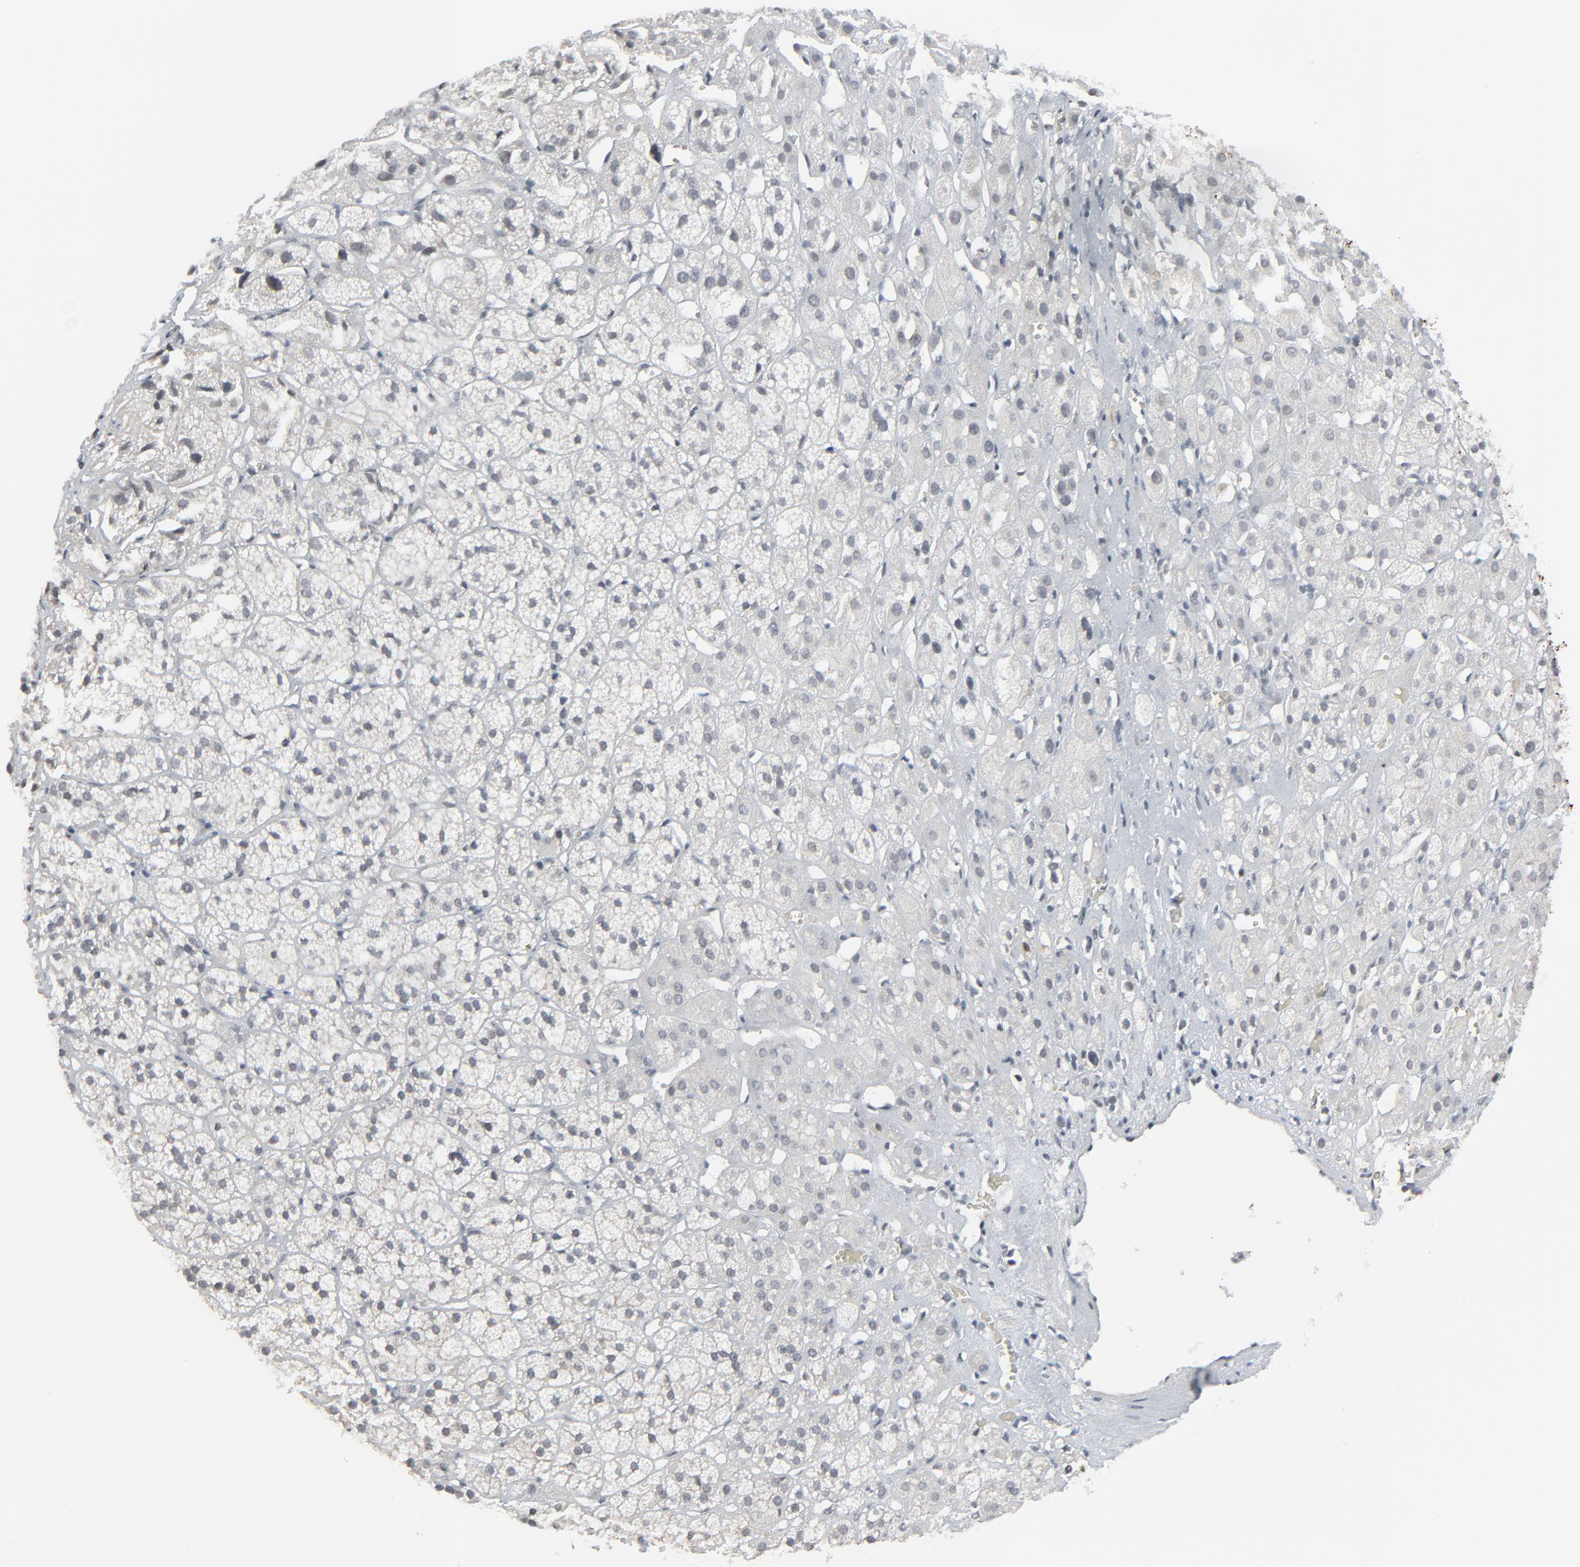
{"staining": {"intensity": "moderate", "quantity": ">75%", "location": "nuclear"}, "tissue": "adrenal gland", "cell_type": "Glandular cells", "image_type": "normal", "snomed": [{"axis": "morphology", "description": "Normal tissue, NOS"}, {"axis": "topography", "description": "Adrenal gland"}], "caption": "Immunohistochemistry (IHC) of benign adrenal gland shows medium levels of moderate nuclear positivity in approximately >75% of glandular cells.", "gene": "FBXO28", "patient": {"sex": "female", "age": 71}}